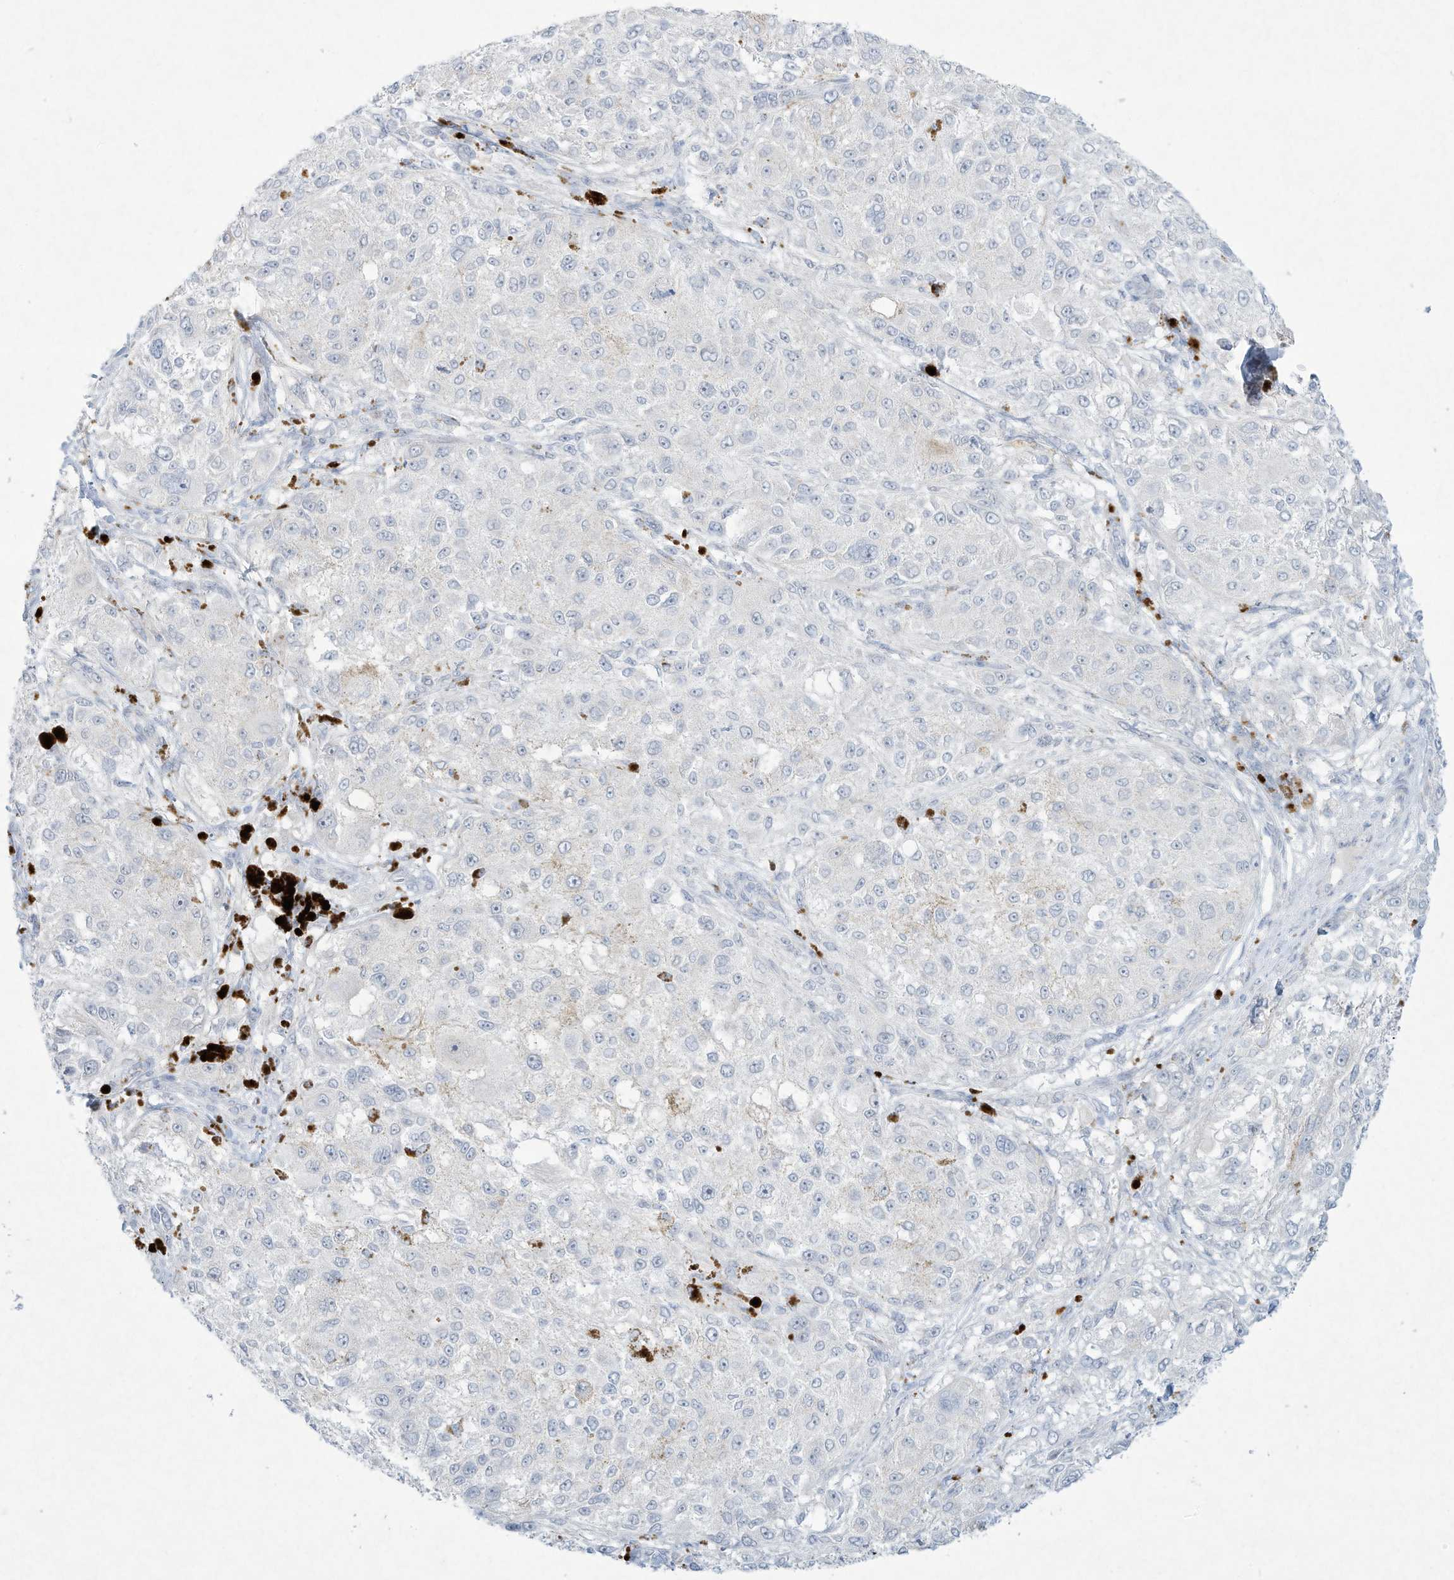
{"staining": {"intensity": "negative", "quantity": "none", "location": "none"}, "tissue": "melanoma", "cell_type": "Tumor cells", "image_type": "cancer", "snomed": [{"axis": "morphology", "description": "Necrosis, NOS"}, {"axis": "morphology", "description": "Malignant melanoma, NOS"}, {"axis": "topography", "description": "Skin"}], "caption": "Tumor cells show no significant positivity in melanoma. Brightfield microscopy of IHC stained with DAB (brown) and hematoxylin (blue), captured at high magnification.", "gene": "PAX6", "patient": {"sex": "female", "age": 87}}